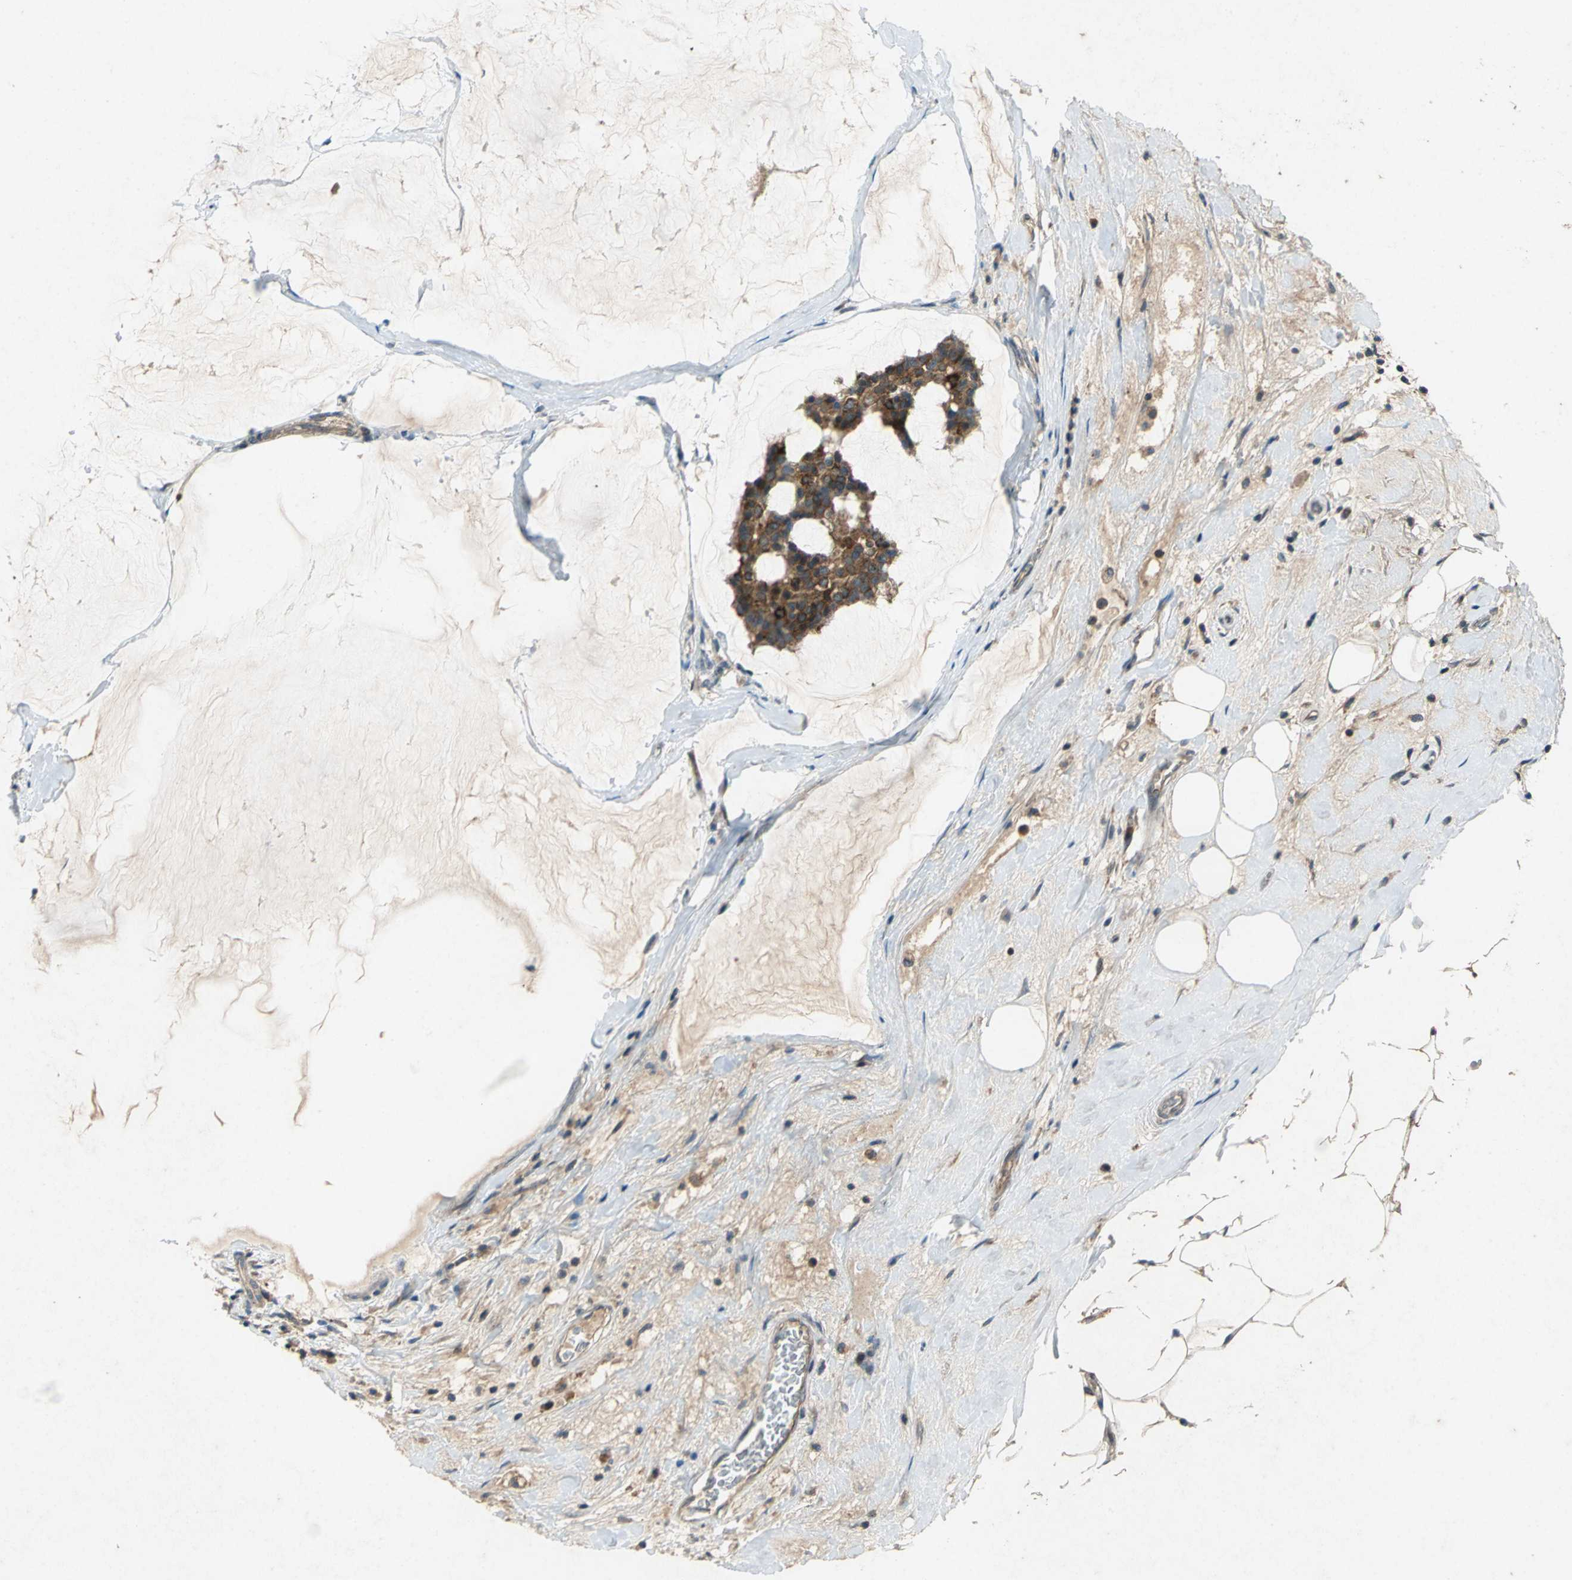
{"staining": {"intensity": "strong", "quantity": ">75%", "location": "cytoplasmic/membranous"}, "tissue": "breast cancer", "cell_type": "Tumor cells", "image_type": "cancer", "snomed": [{"axis": "morphology", "description": "Duct carcinoma"}, {"axis": "topography", "description": "Breast"}], "caption": "Intraductal carcinoma (breast) tissue displays strong cytoplasmic/membranous expression in approximately >75% of tumor cells, visualized by immunohistochemistry. Nuclei are stained in blue.", "gene": "EMCN", "patient": {"sex": "female", "age": 93}}